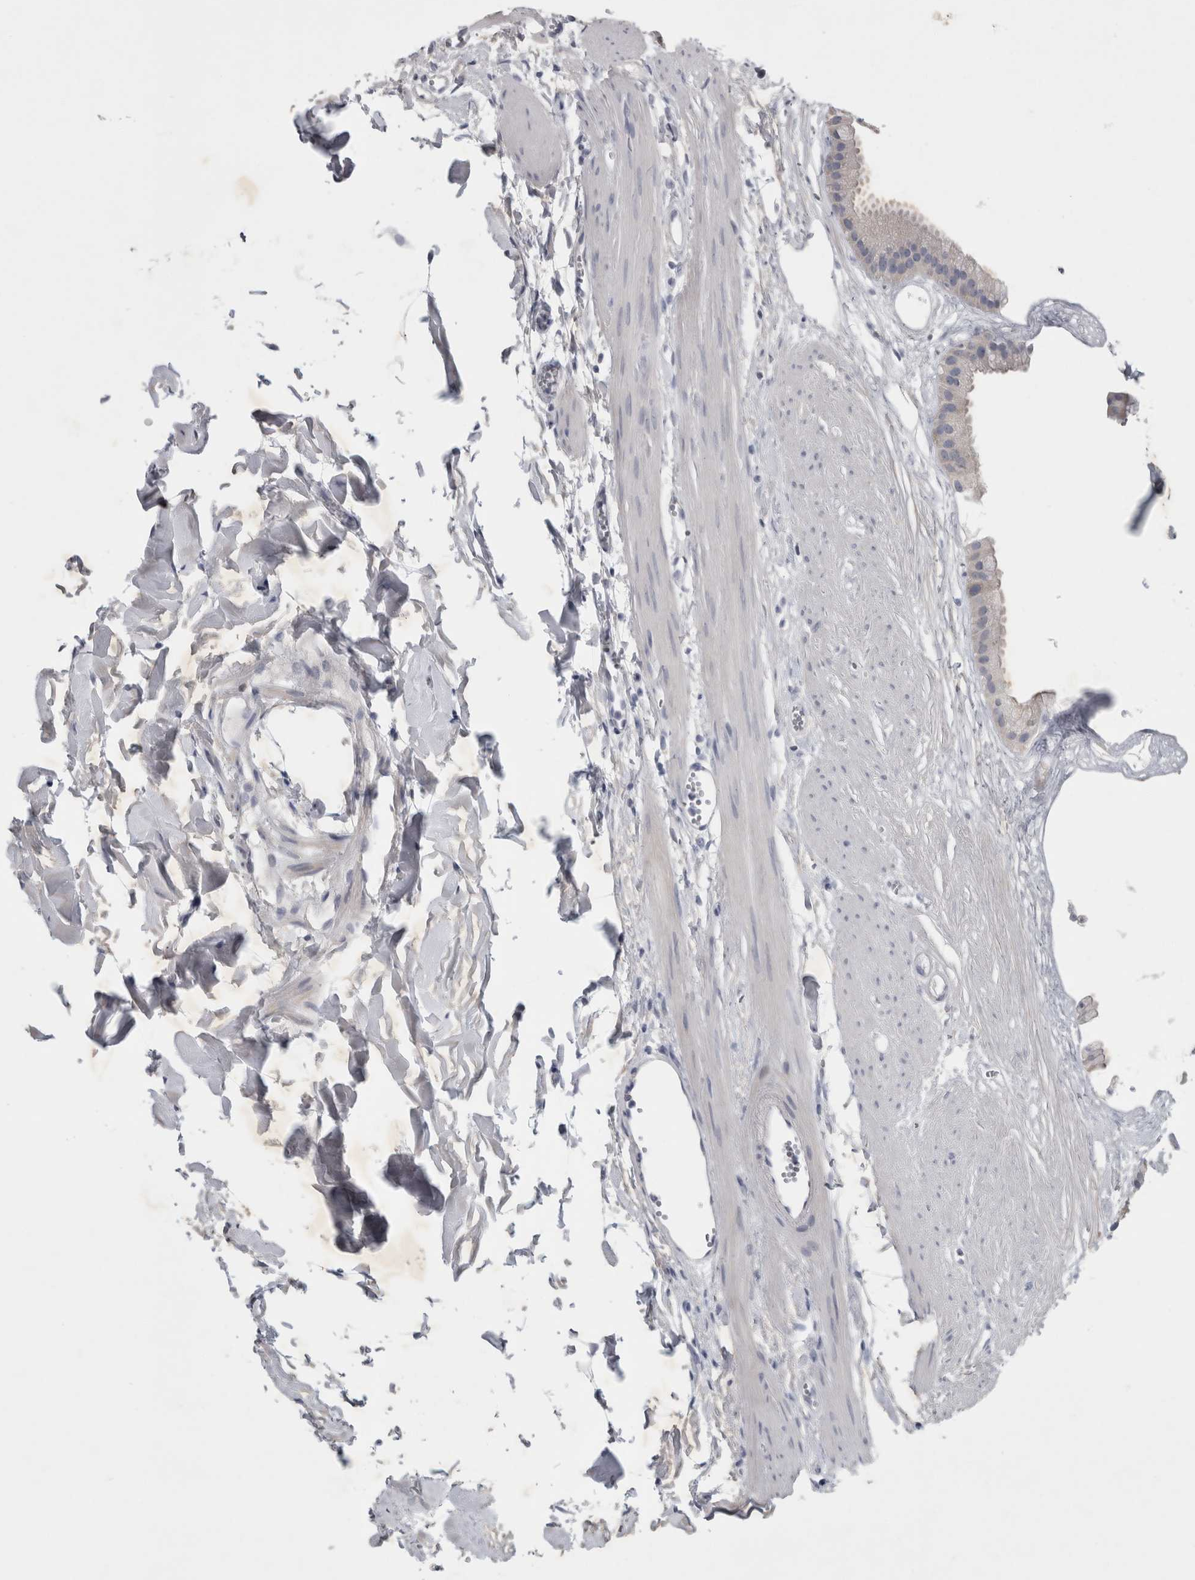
{"staining": {"intensity": "moderate", "quantity": "25%-75%", "location": "cytoplasmic/membranous"}, "tissue": "gallbladder", "cell_type": "Glandular cells", "image_type": "normal", "snomed": [{"axis": "morphology", "description": "Normal tissue, NOS"}, {"axis": "topography", "description": "Gallbladder"}], "caption": "Human gallbladder stained with a brown dye displays moderate cytoplasmic/membranous positive expression in about 25%-75% of glandular cells.", "gene": "FXYD7", "patient": {"sex": "female", "age": 64}}